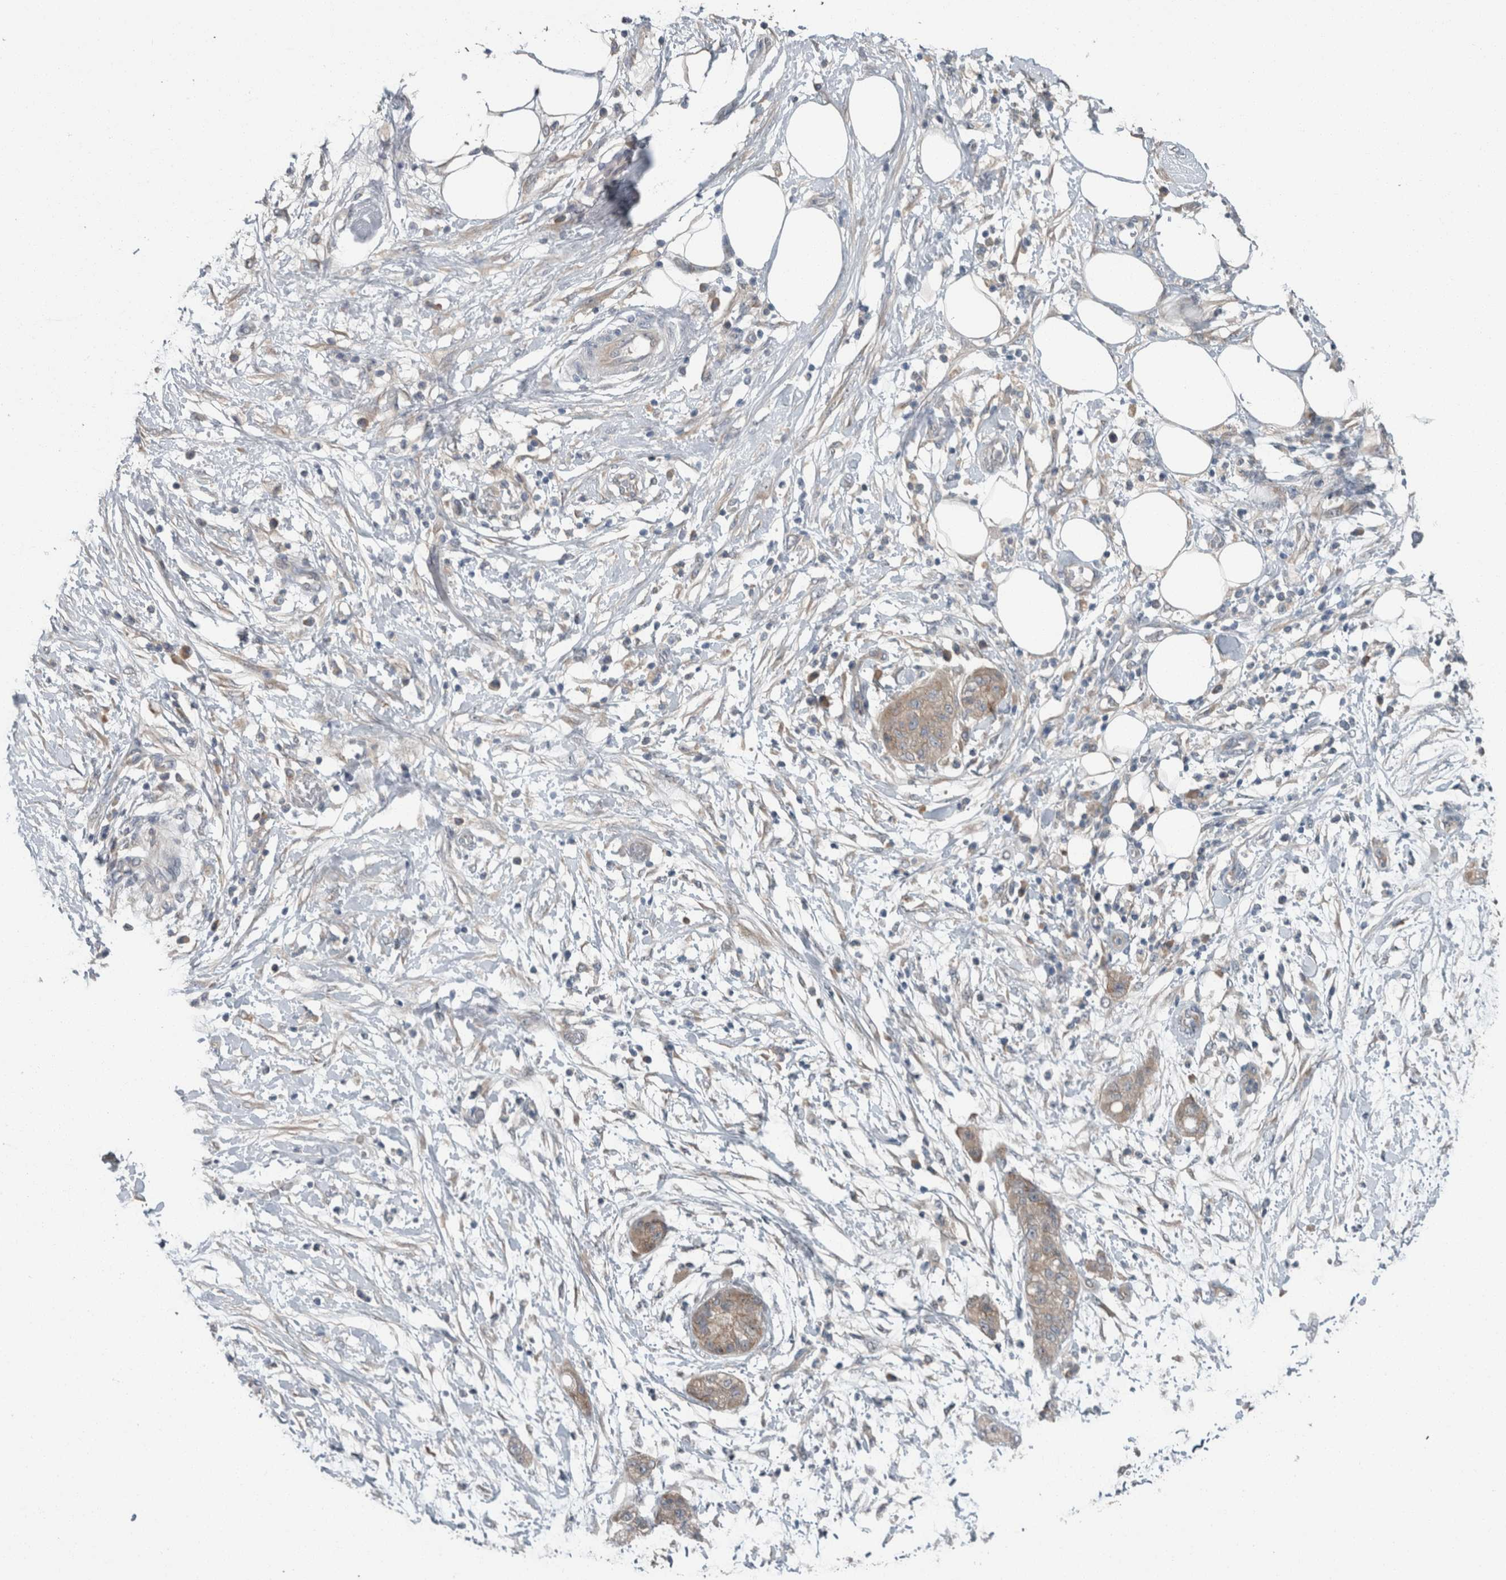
{"staining": {"intensity": "weak", "quantity": ">75%", "location": "cytoplasmic/membranous"}, "tissue": "pancreatic cancer", "cell_type": "Tumor cells", "image_type": "cancer", "snomed": [{"axis": "morphology", "description": "Adenocarcinoma, NOS"}, {"axis": "topography", "description": "Pancreas"}], "caption": "Immunohistochemistry (IHC) micrograph of pancreatic adenocarcinoma stained for a protein (brown), which reveals low levels of weak cytoplasmic/membranous positivity in about >75% of tumor cells.", "gene": "KNTC1", "patient": {"sex": "female", "age": 78}}